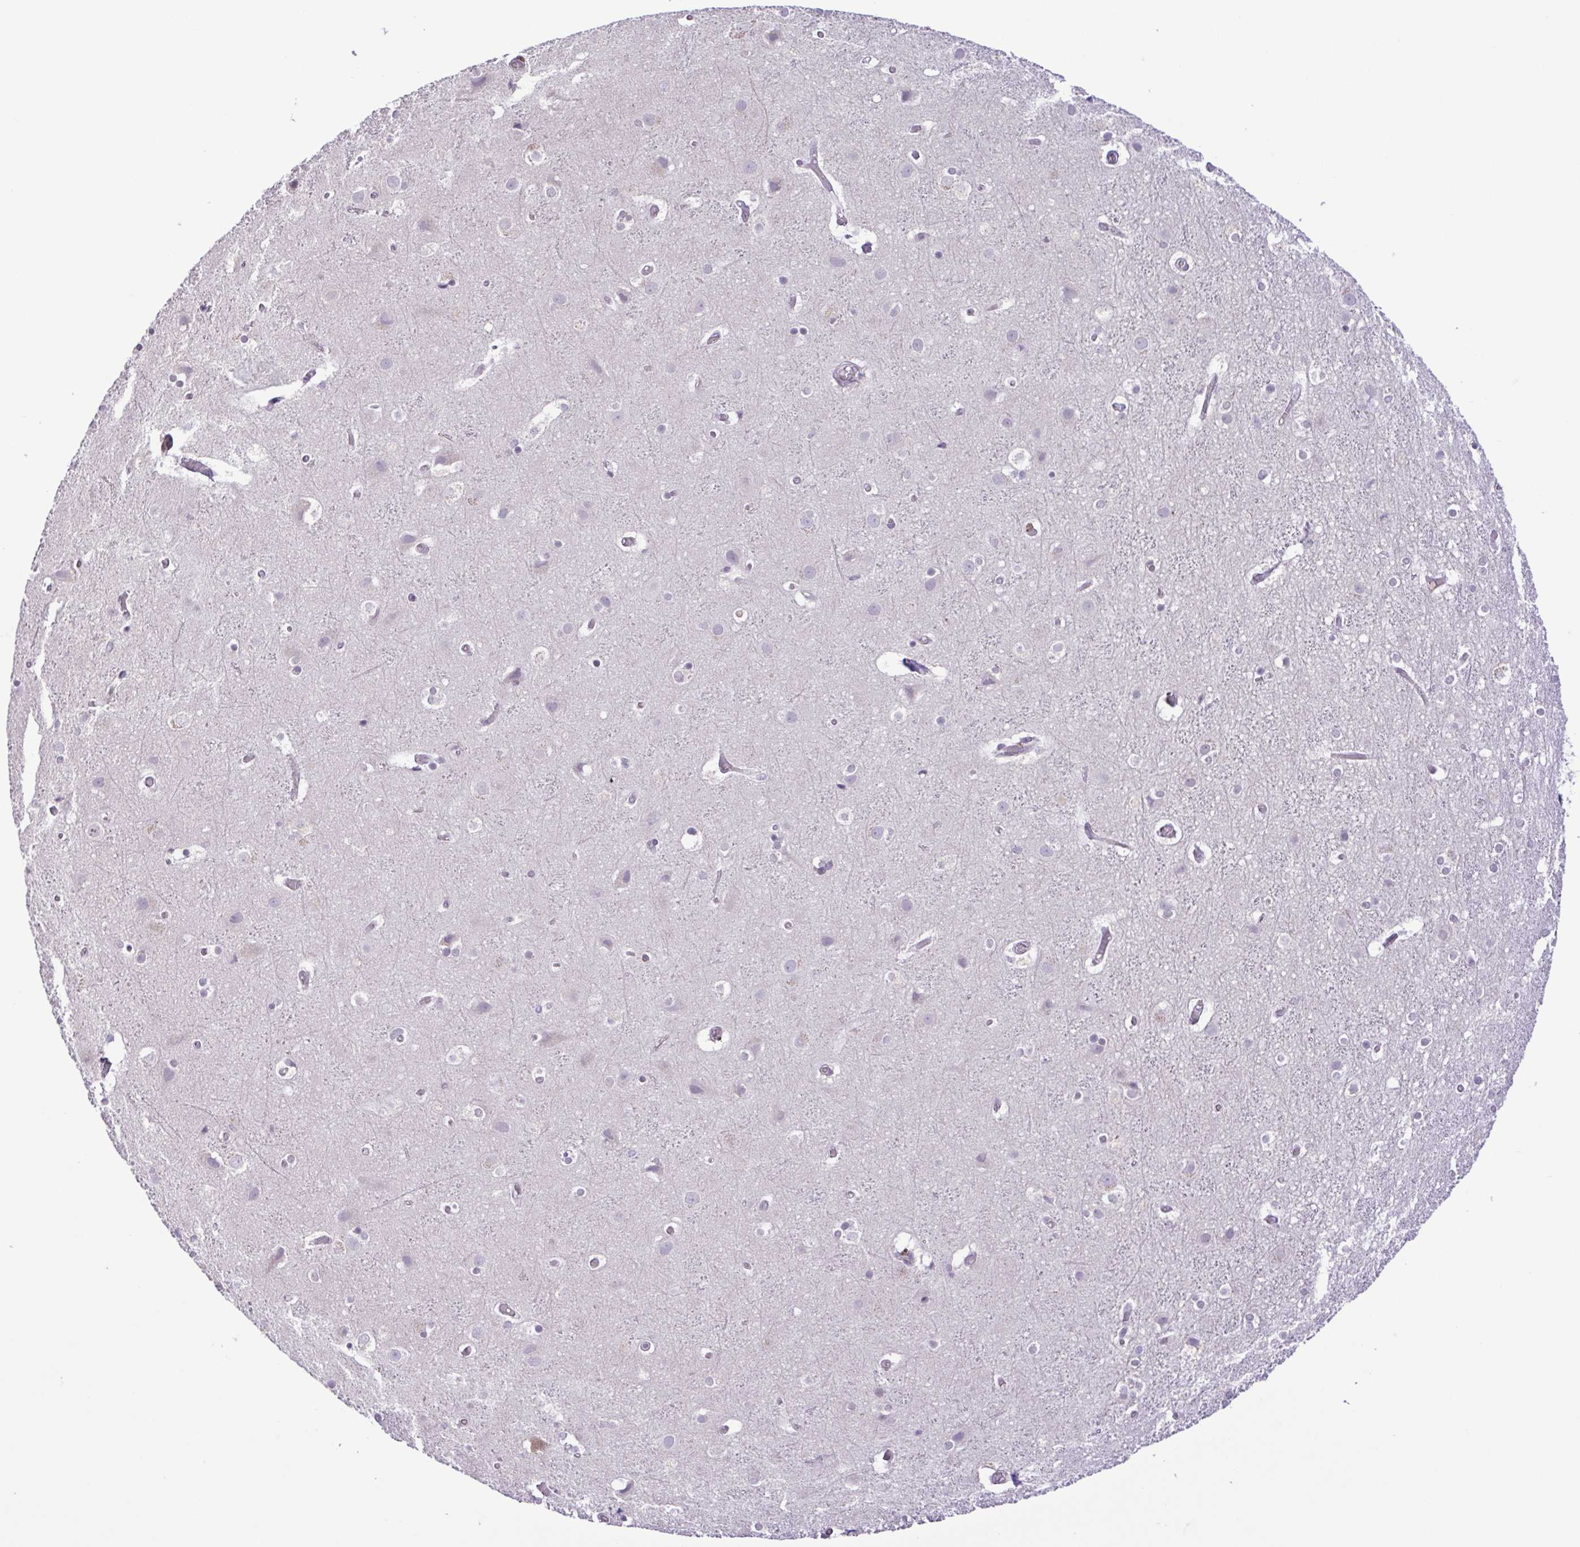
{"staining": {"intensity": "negative", "quantity": "none", "location": "none"}, "tissue": "cerebral cortex", "cell_type": "Endothelial cells", "image_type": "normal", "snomed": [{"axis": "morphology", "description": "Normal tissue, NOS"}, {"axis": "topography", "description": "Cerebral cortex"}], "caption": "Immunohistochemistry of normal cerebral cortex displays no expression in endothelial cells. (DAB (3,3'-diaminobenzidine) IHC, high magnification).", "gene": "IL1RN", "patient": {"sex": "female", "age": 52}}